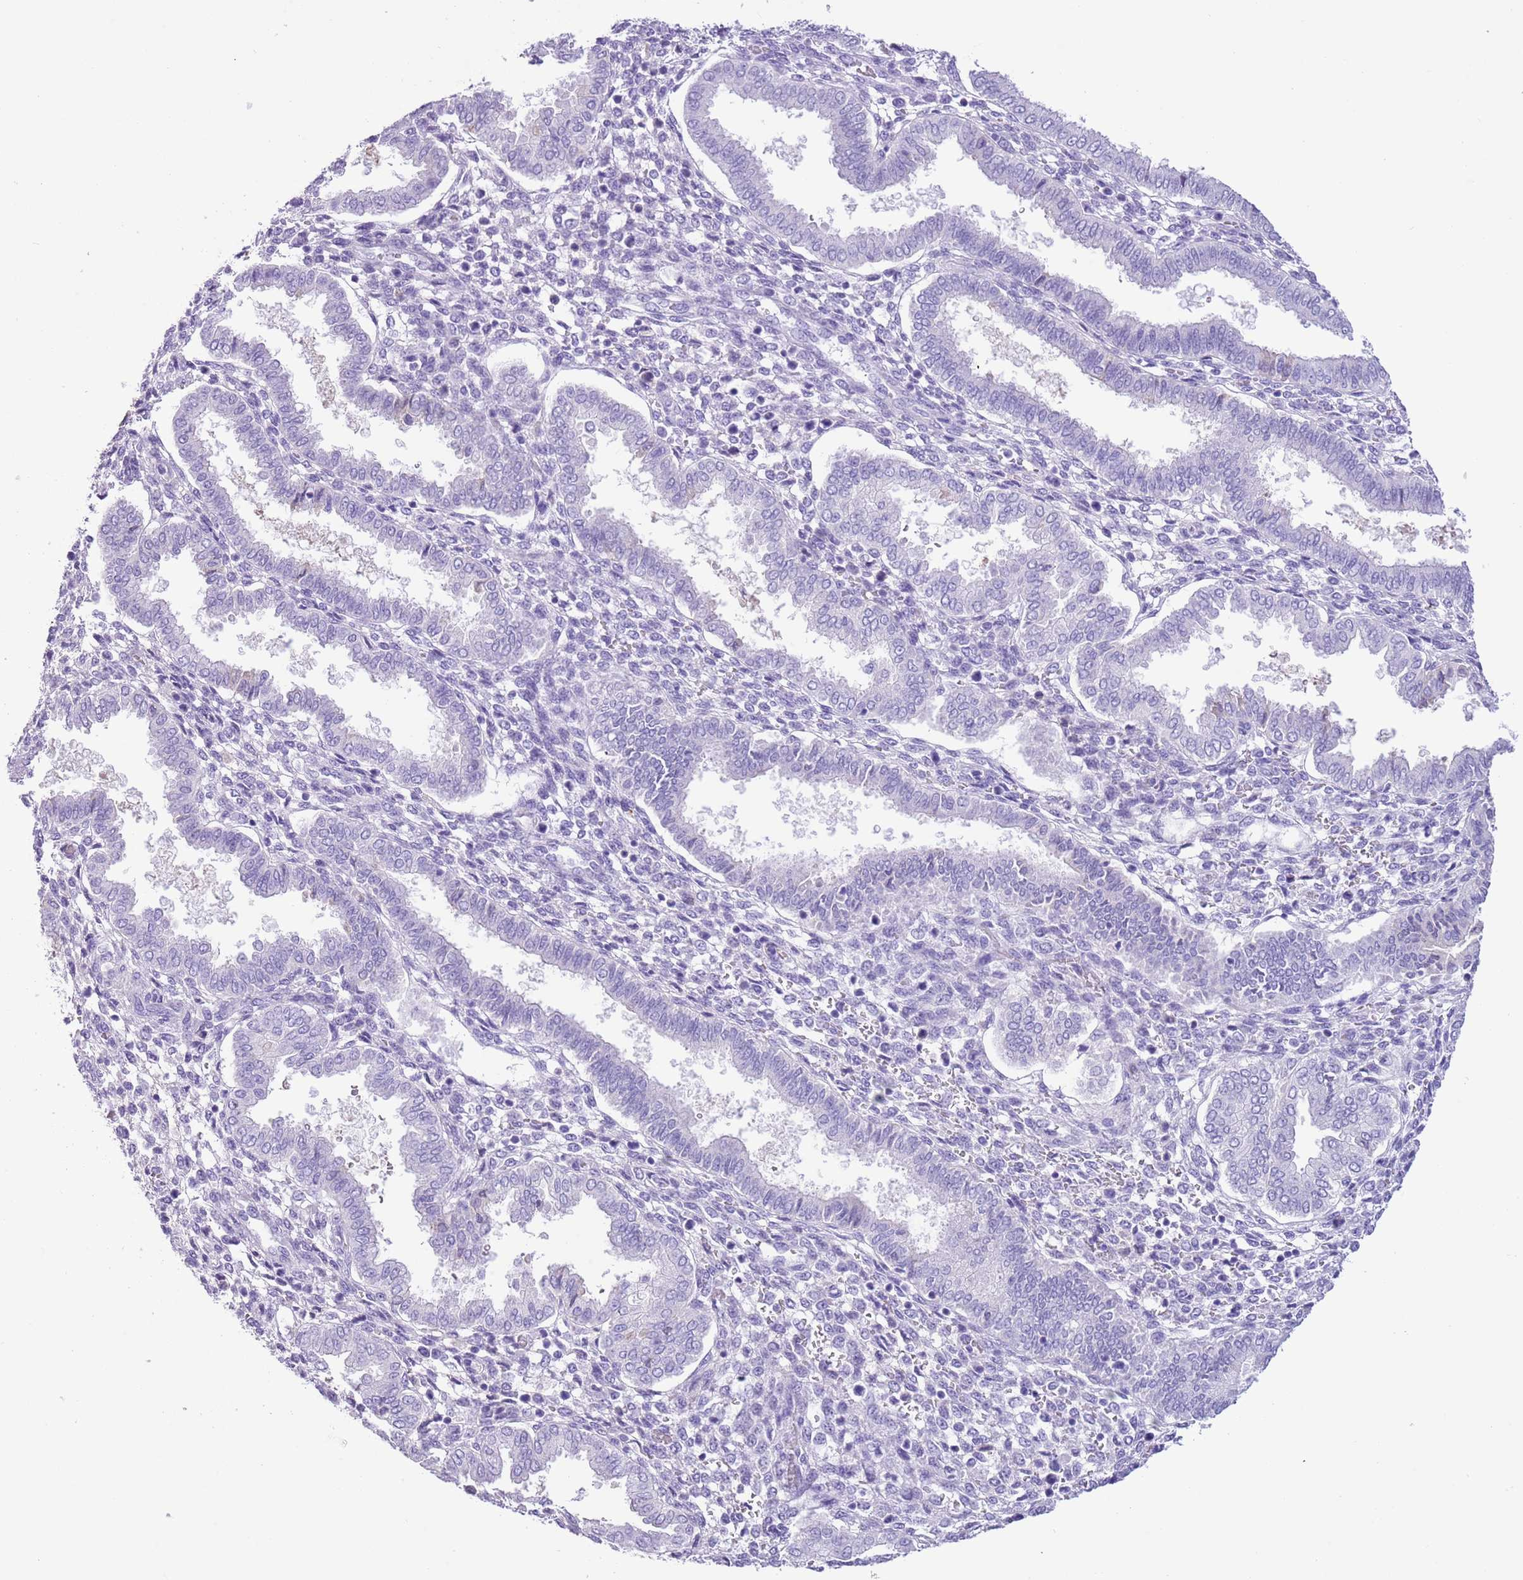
{"staining": {"intensity": "negative", "quantity": "none", "location": "none"}, "tissue": "endometrium", "cell_type": "Cells in endometrial stroma", "image_type": "normal", "snomed": [{"axis": "morphology", "description": "Normal tissue, NOS"}, {"axis": "topography", "description": "Endometrium"}], "caption": "Human endometrium stained for a protein using immunohistochemistry exhibits no staining in cells in endometrial stroma.", "gene": "TBC1D10B", "patient": {"sex": "female", "age": 24}}